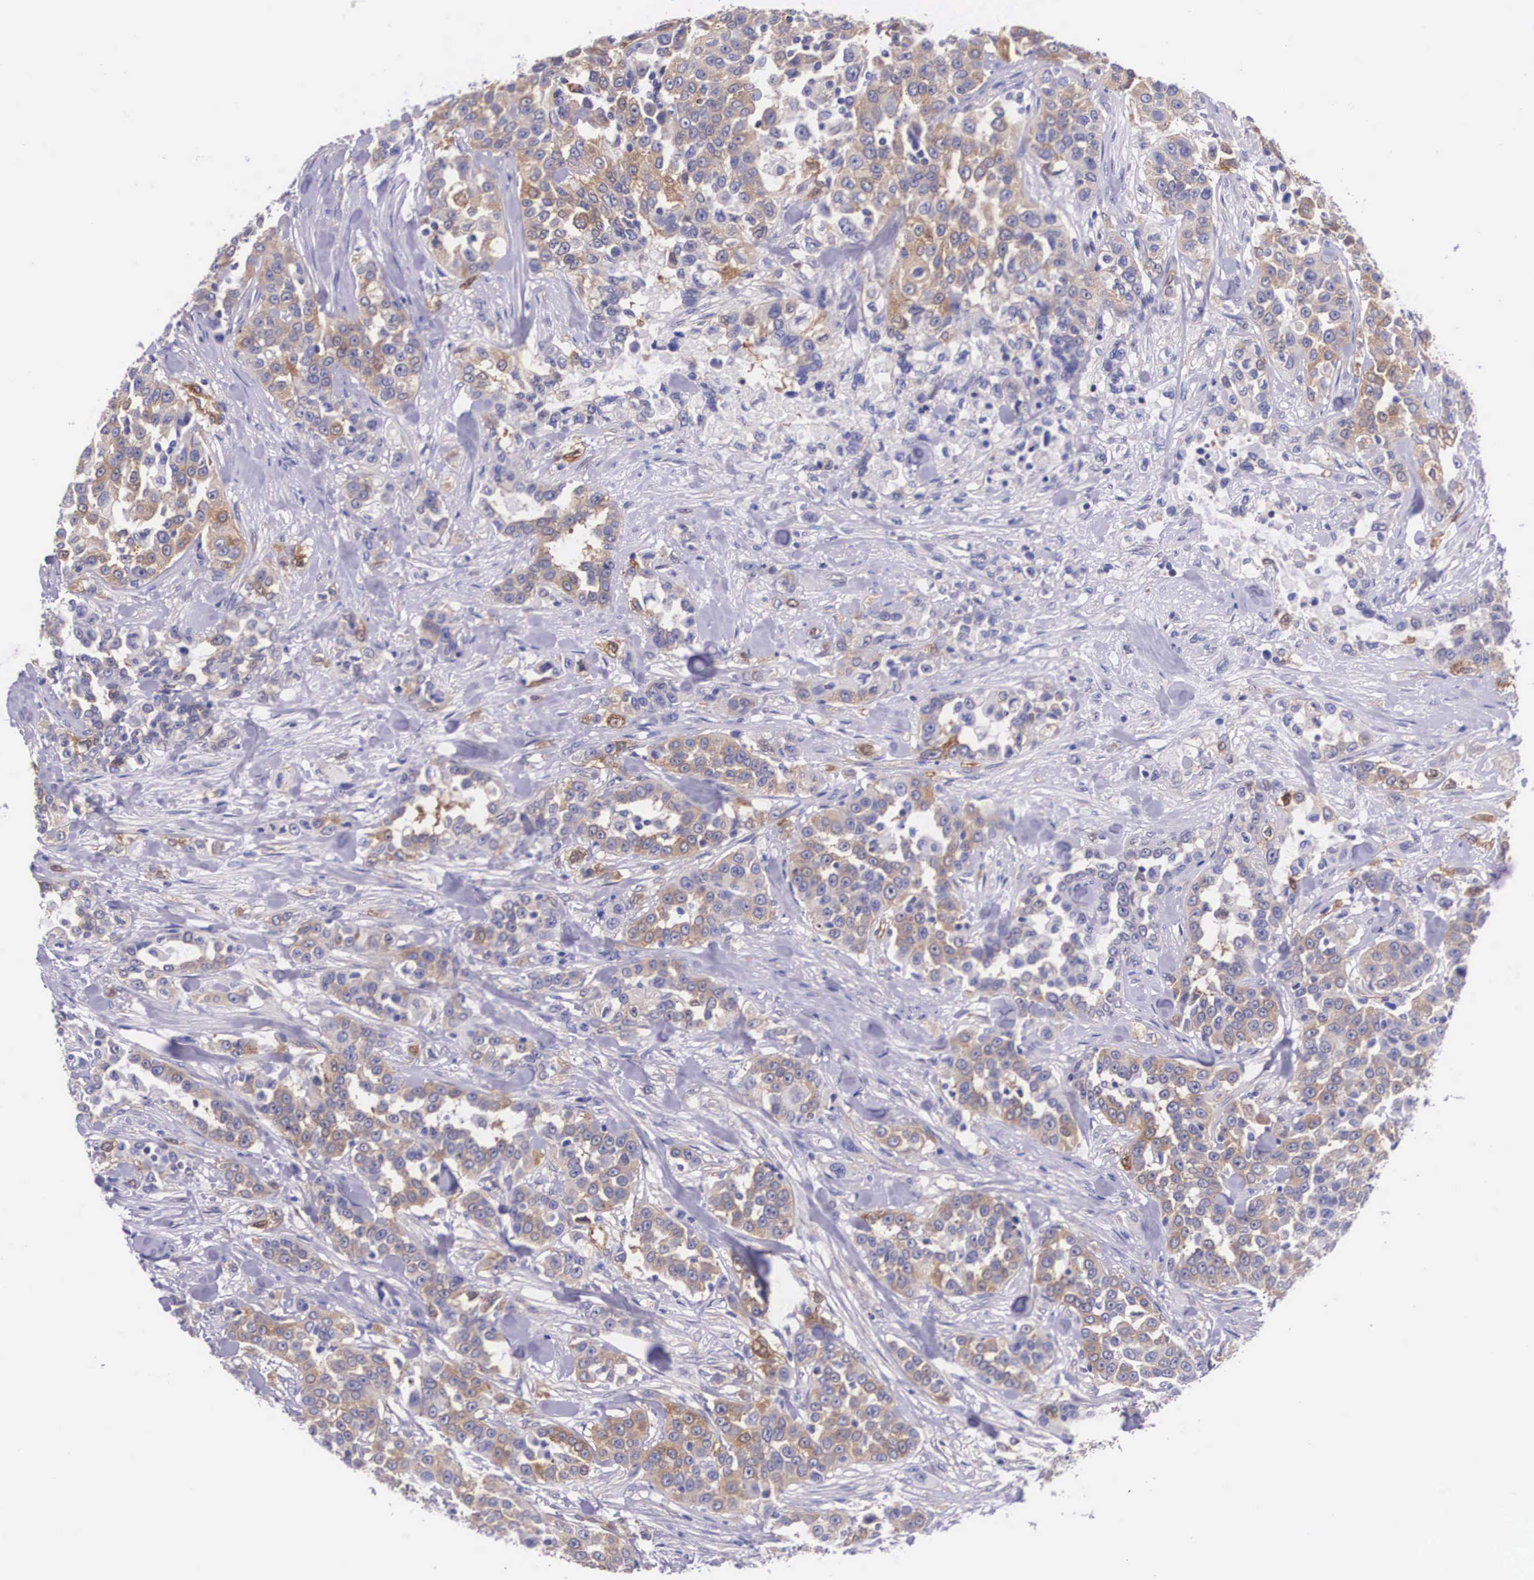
{"staining": {"intensity": "moderate", "quantity": "25%-75%", "location": "cytoplasmic/membranous"}, "tissue": "urothelial cancer", "cell_type": "Tumor cells", "image_type": "cancer", "snomed": [{"axis": "morphology", "description": "Urothelial carcinoma, High grade"}, {"axis": "topography", "description": "Urinary bladder"}], "caption": "Immunohistochemical staining of human urothelial cancer shows medium levels of moderate cytoplasmic/membranous positivity in about 25%-75% of tumor cells.", "gene": "BCAR1", "patient": {"sex": "female", "age": 80}}